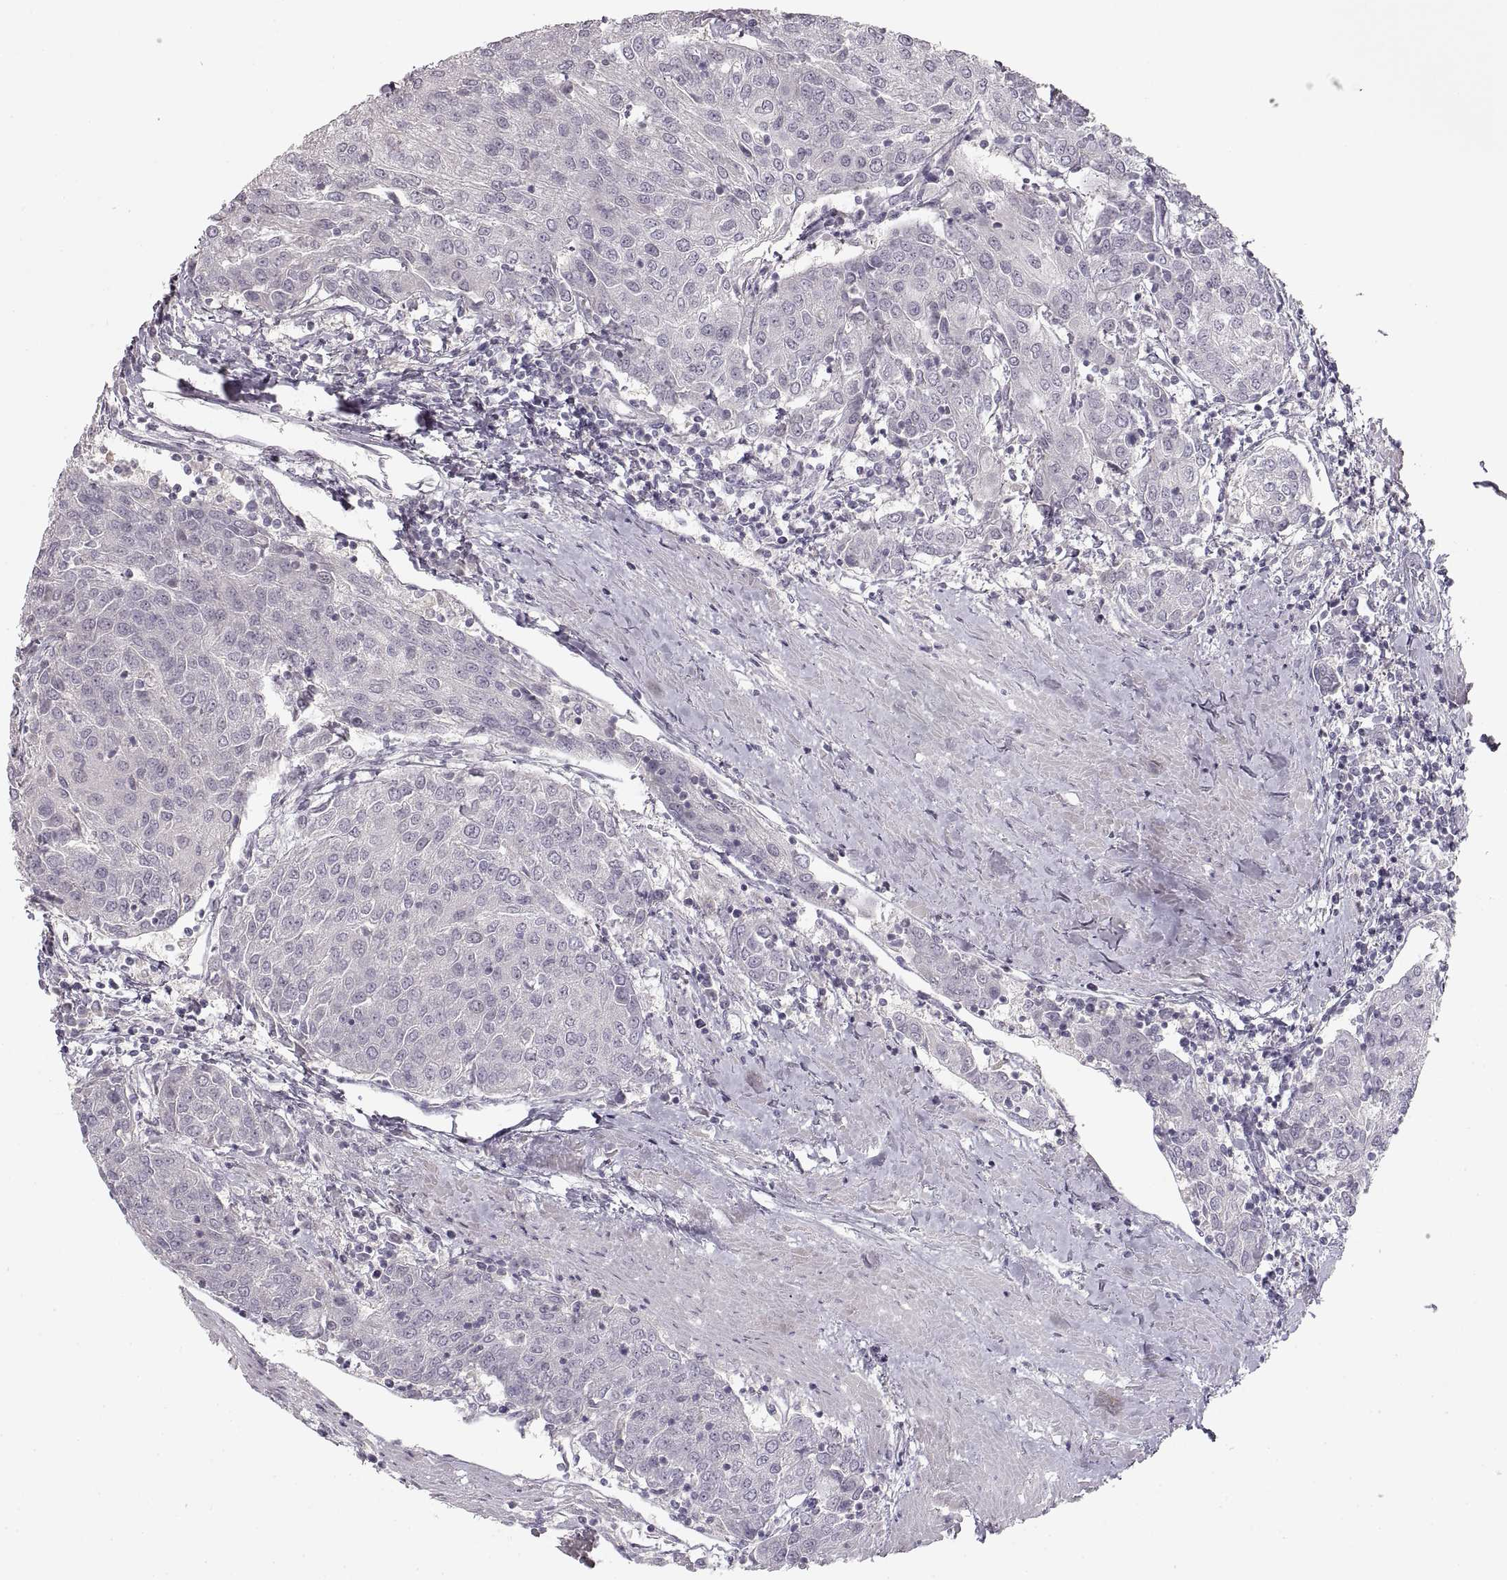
{"staining": {"intensity": "negative", "quantity": "none", "location": "none"}, "tissue": "urothelial cancer", "cell_type": "Tumor cells", "image_type": "cancer", "snomed": [{"axis": "morphology", "description": "Urothelial carcinoma, High grade"}, {"axis": "topography", "description": "Urinary bladder"}], "caption": "IHC of human urothelial carcinoma (high-grade) reveals no staining in tumor cells.", "gene": "PCSK2", "patient": {"sex": "female", "age": 85}}